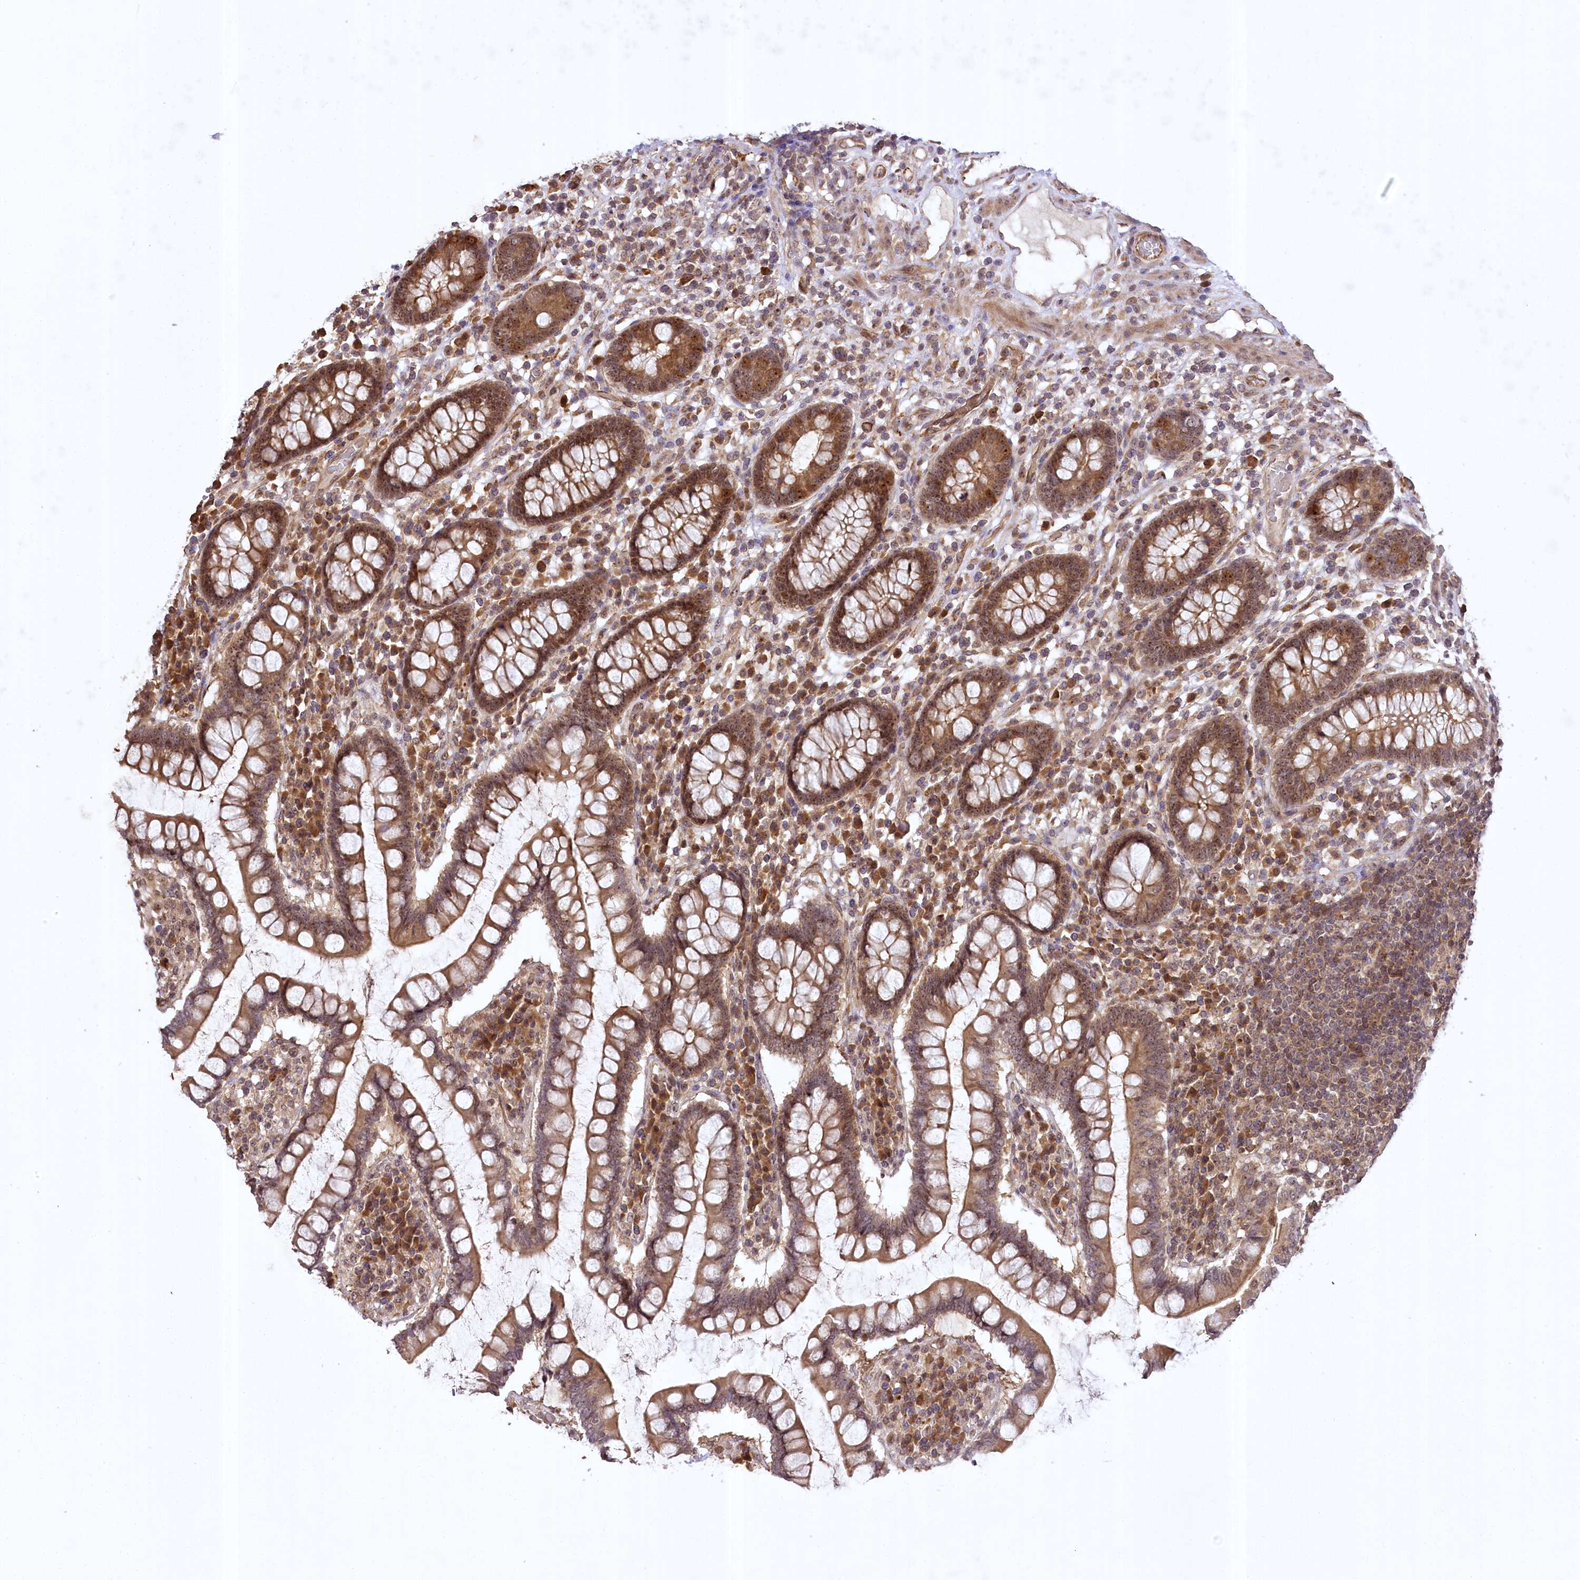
{"staining": {"intensity": "moderate", "quantity": ">75%", "location": "cytoplasmic/membranous,nuclear"}, "tissue": "colon", "cell_type": "Endothelial cells", "image_type": "normal", "snomed": [{"axis": "morphology", "description": "Normal tissue, NOS"}, {"axis": "topography", "description": "Colon"}], "caption": "A brown stain highlights moderate cytoplasmic/membranous,nuclear positivity of a protein in endothelial cells of normal colon.", "gene": "SERGEF", "patient": {"sex": "female", "age": 79}}